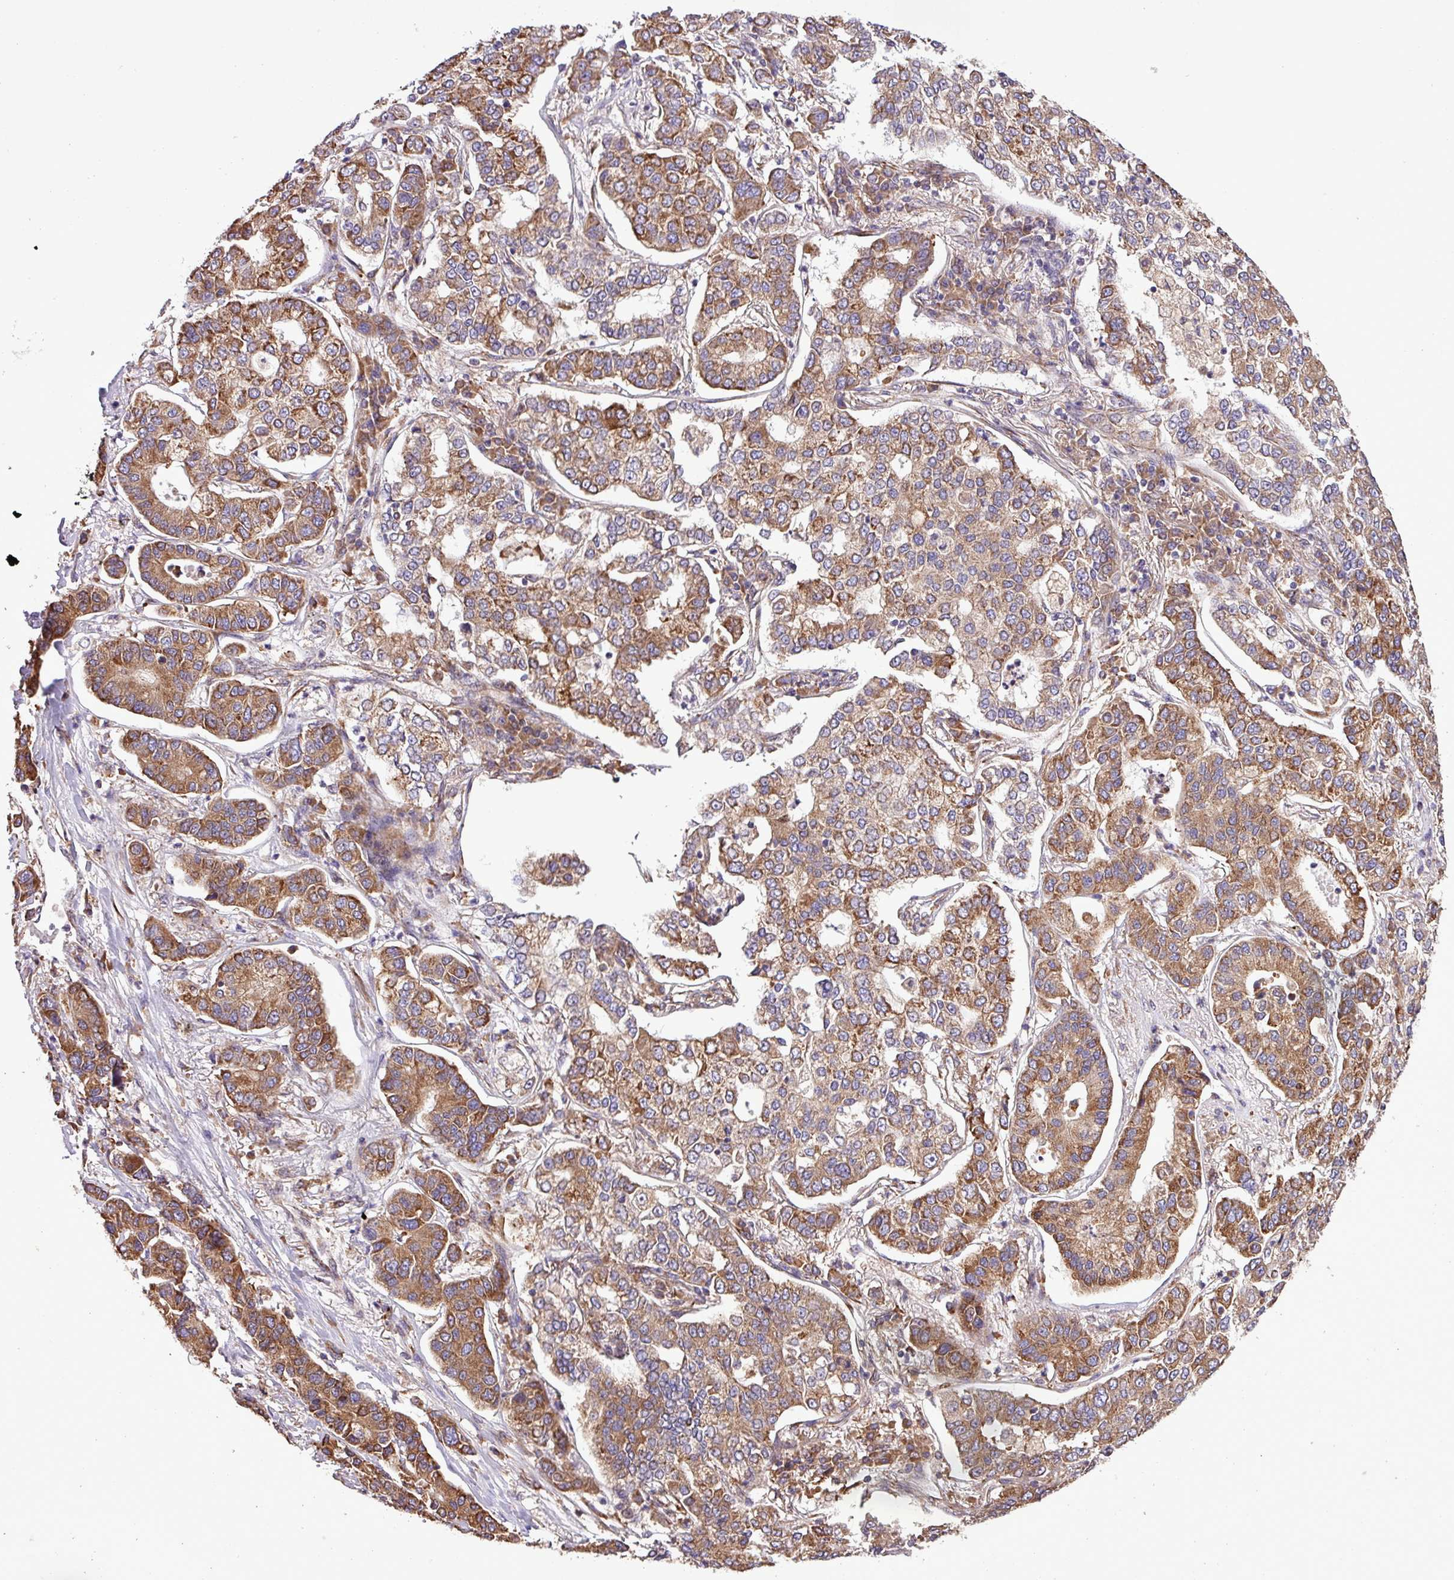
{"staining": {"intensity": "moderate", "quantity": ">75%", "location": "cytoplasmic/membranous"}, "tissue": "lung cancer", "cell_type": "Tumor cells", "image_type": "cancer", "snomed": [{"axis": "morphology", "description": "Adenocarcinoma, NOS"}, {"axis": "topography", "description": "Lung"}], "caption": "Protein expression analysis of human lung adenocarcinoma reveals moderate cytoplasmic/membranous expression in about >75% of tumor cells. The staining is performed using DAB (3,3'-diaminobenzidine) brown chromogen to label protein expression. The nuclei are counter-stained blue using hematoxylin.", "gene": "MEGF6", "patient": {"sex": "male", "age": 49}}